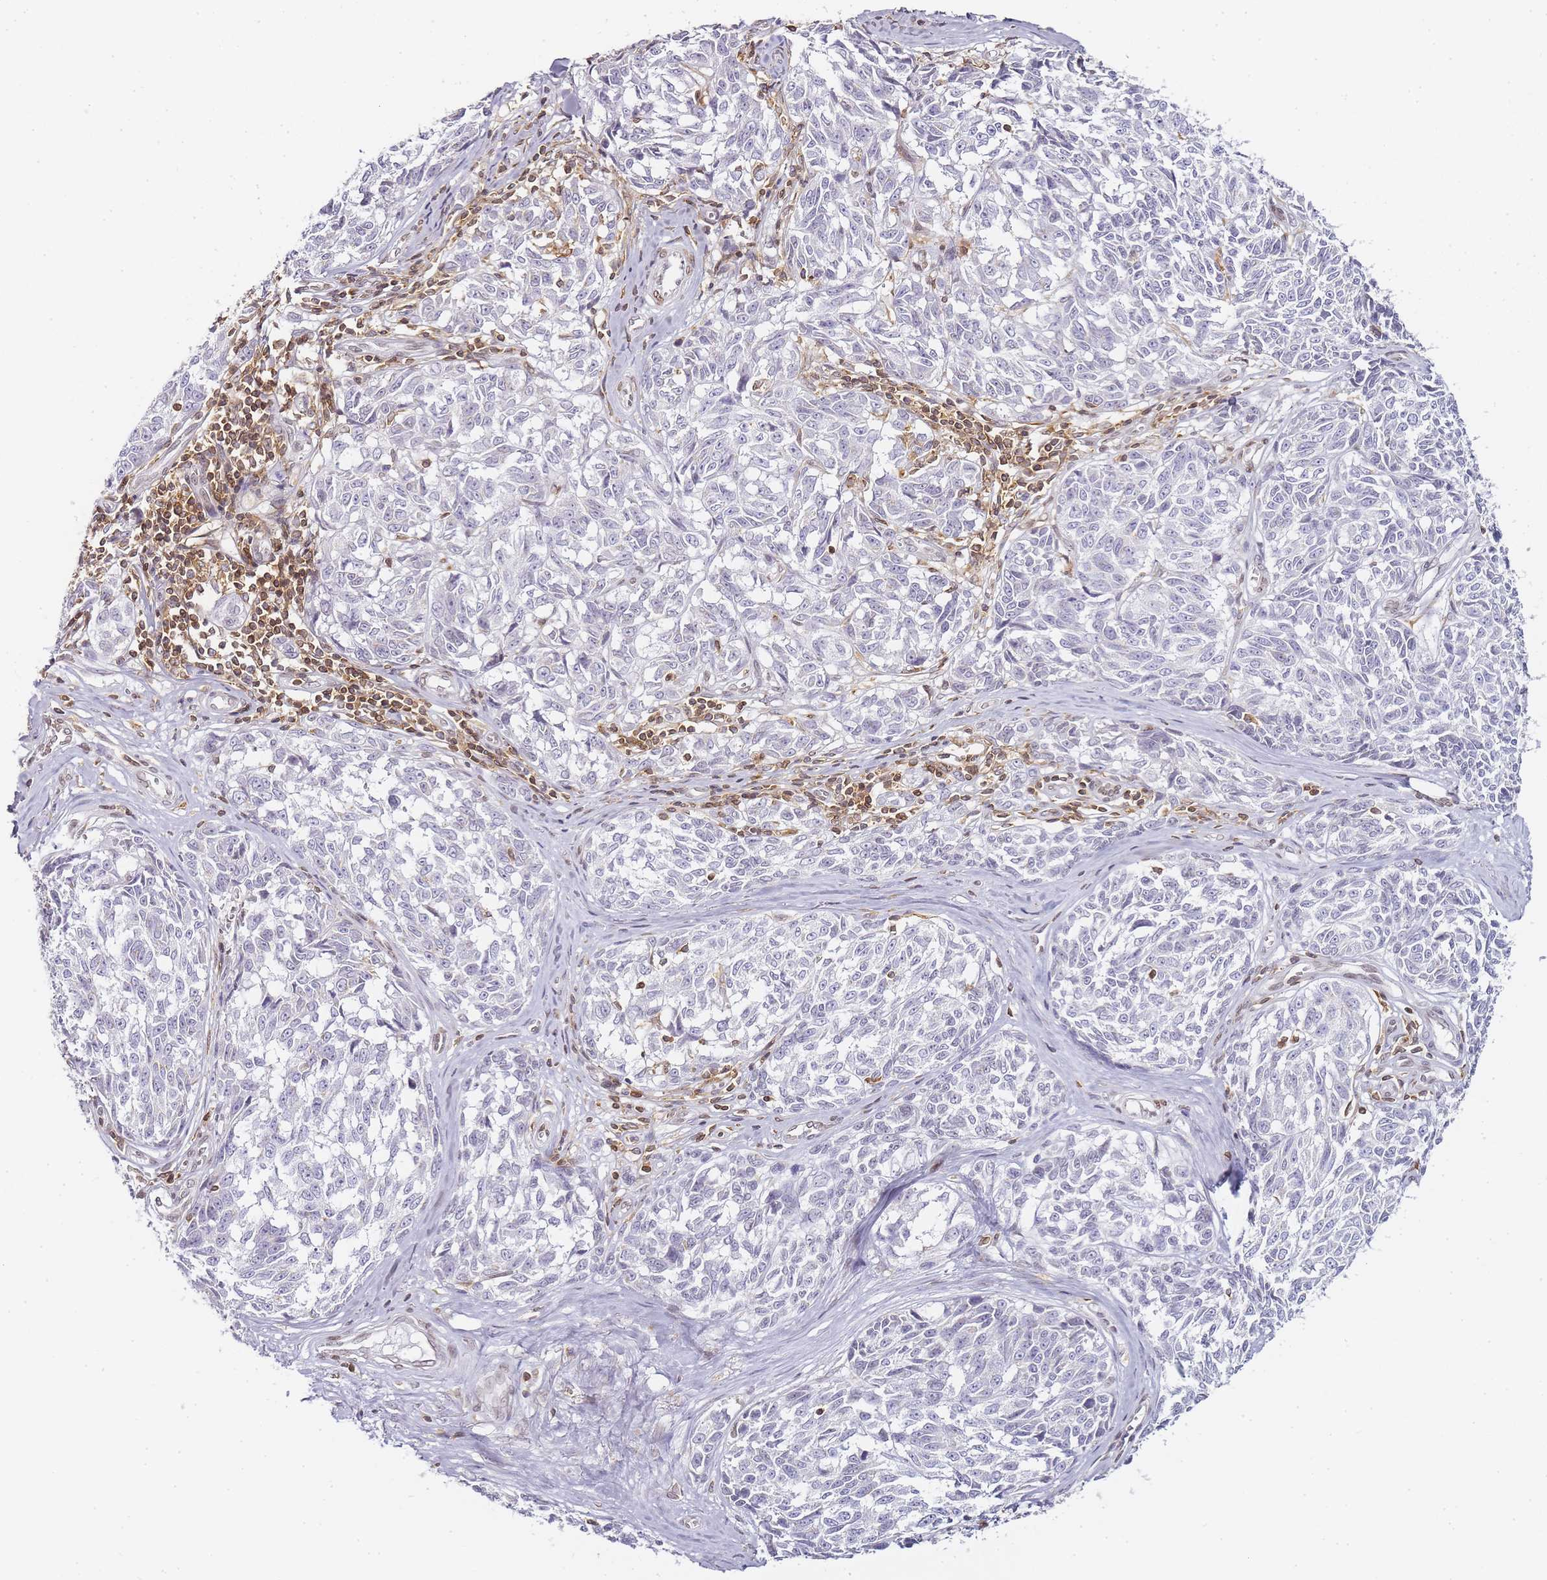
{"staining": {"intensity": "negative", "quantity": "none", "location": "none"}, "tissue": "melanoma", "cell_type": "Tumor cells", "image_type": "cancer", "snomed": [{"axis": "morphology", "description": "Normal tissue, NOS"}, {"axis": "morphology", "description": "Malignant melanoma, NOS"}, {"axis": "topography", "description": "Skin"}], "caption": "Tumor cells show no significant protein expression in malignant melanoma.", "gene": "JAKMIP1", "patient": {"sex": "female", "age": 64}}